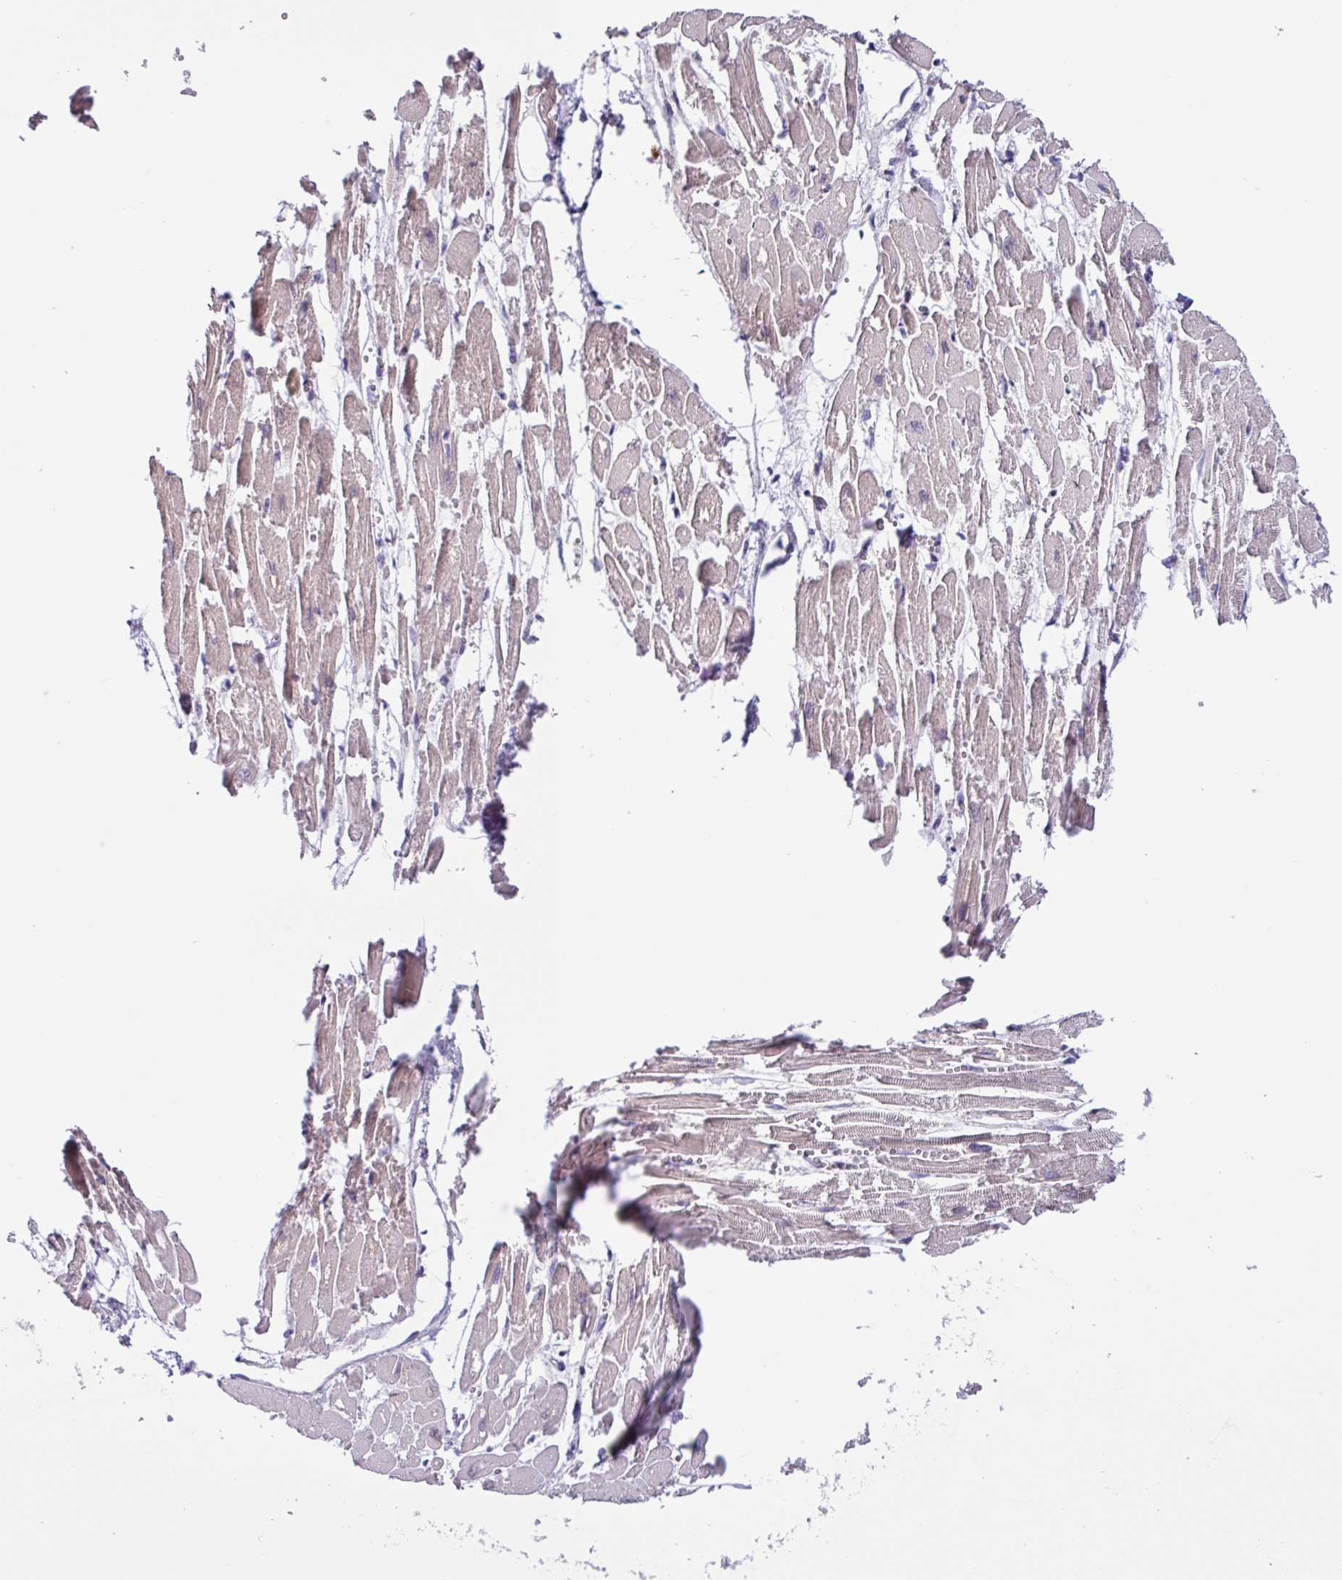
{"staining": {"intensity": "moderate", "quantity": "25%-75%", "location": "cytoplasmic/membranous"}, "tissue": "heart muscle", "cell_type": "Cardiomyocytes", "image_type": "normal", "snomed": [{"axis": "morphology", "description": "Normal tissue, NOS"}, {"axis": "topography", "description": "Heart"}], "caption": "Brown immunohistochemical staining in benign human heart muscle demonstrates moderate cytoplasmic/membranous positivity in about 25%-75% of cardiomyocytes. The staining was performed using DAB (3,3'-diaminobenzidine), with brown indicating positive protein expression. Nuclei are stained blue with hematoxylin.", "gene": "SFTPB", "patient": {"sex": "male", "age": 54}}